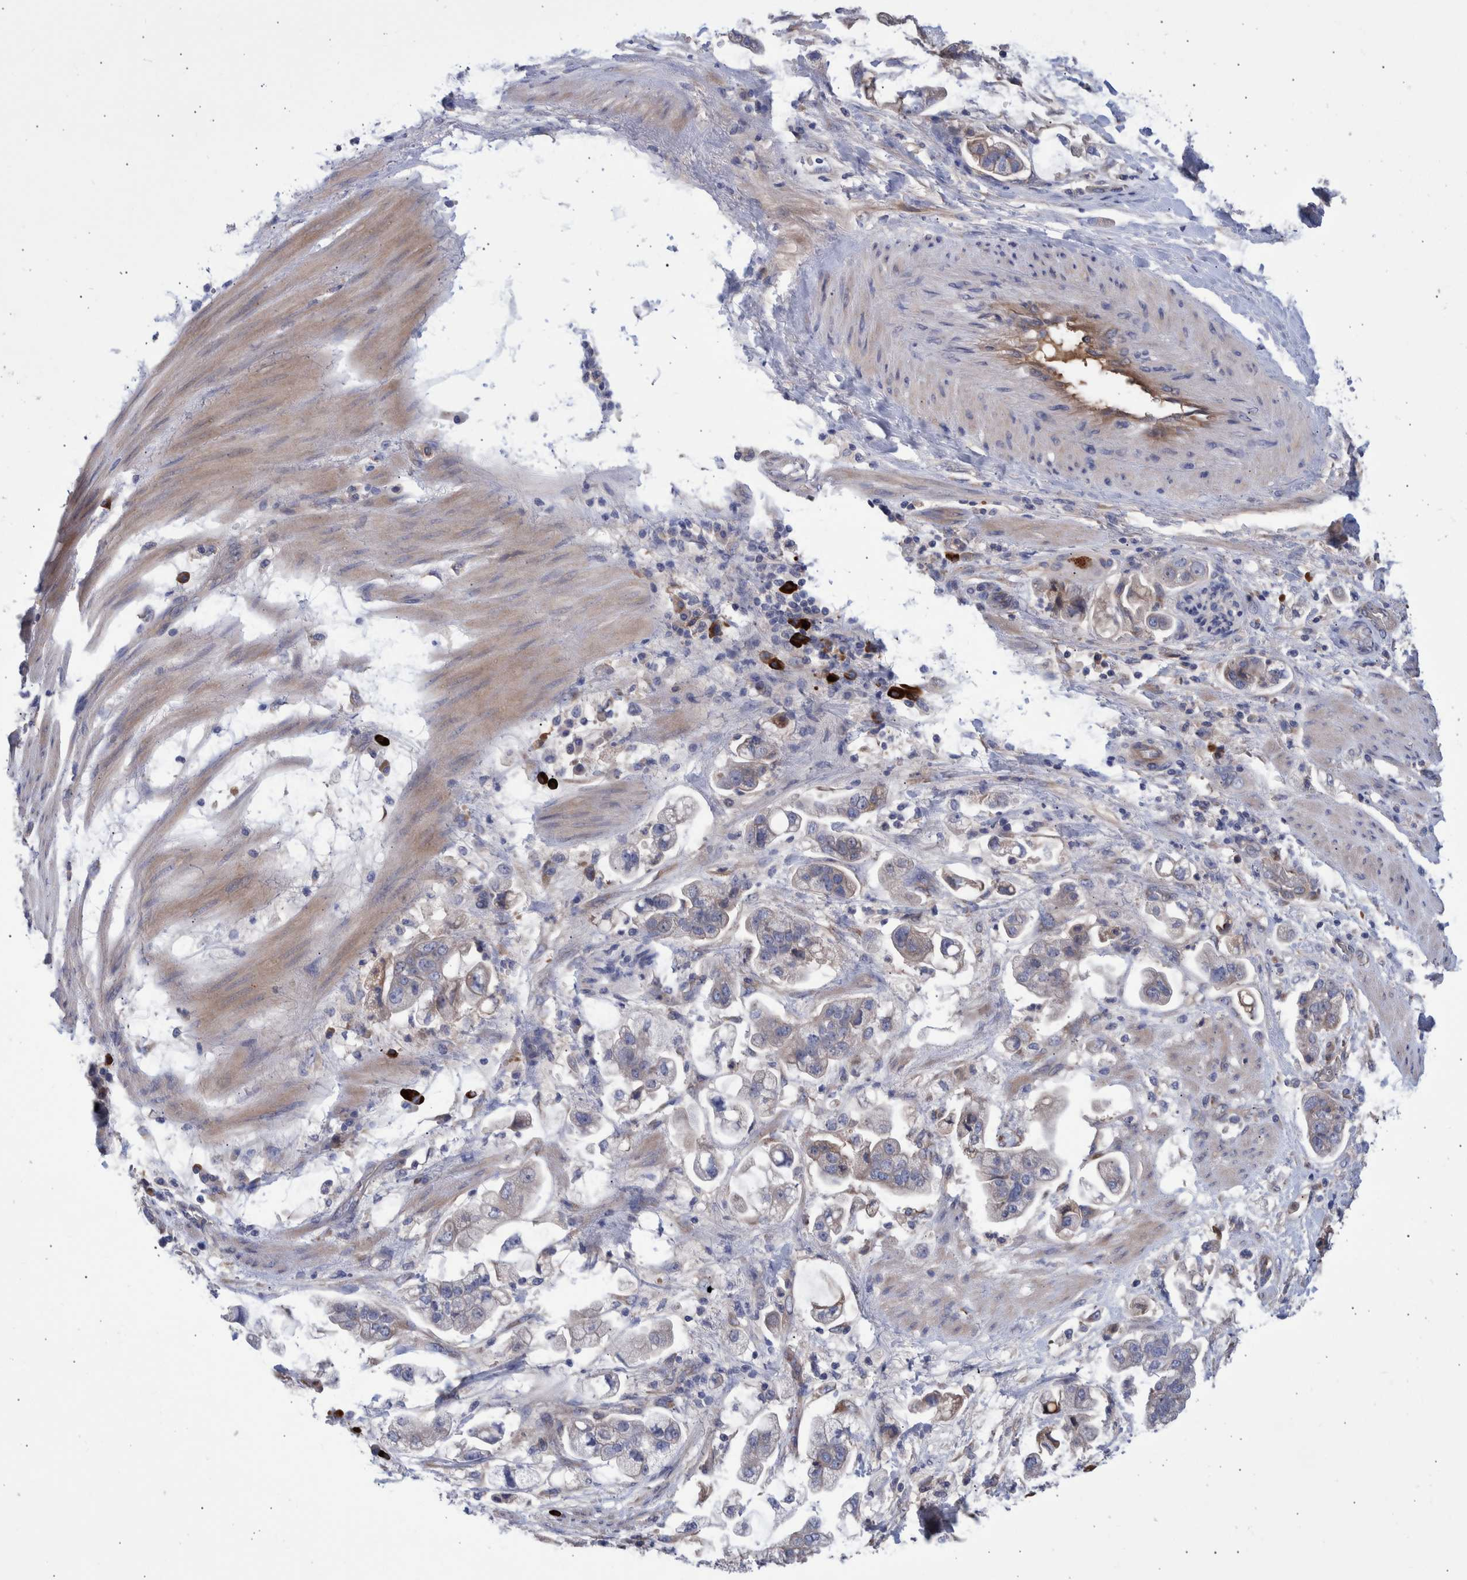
{"staining": {"intensity": "negative", "quantity": "none", "location": "none"}, "tissue": "stomach cancer", "cell_type": "Tumor cells", "image_type": "cancer", "snomed": [{"axis": "morphology", "description": "Adenocarcinoma, NOS"}, {"axis": "topography", "description": "Stomach"}], "caption": "An immunohistochemistry image of adenocarcinoma (stomach) is shown. There is no staining in tumor cells of adenocarcinoma (stomach).", "gene": "DLL4", "patient": {"sex": "male", "age": 62}}